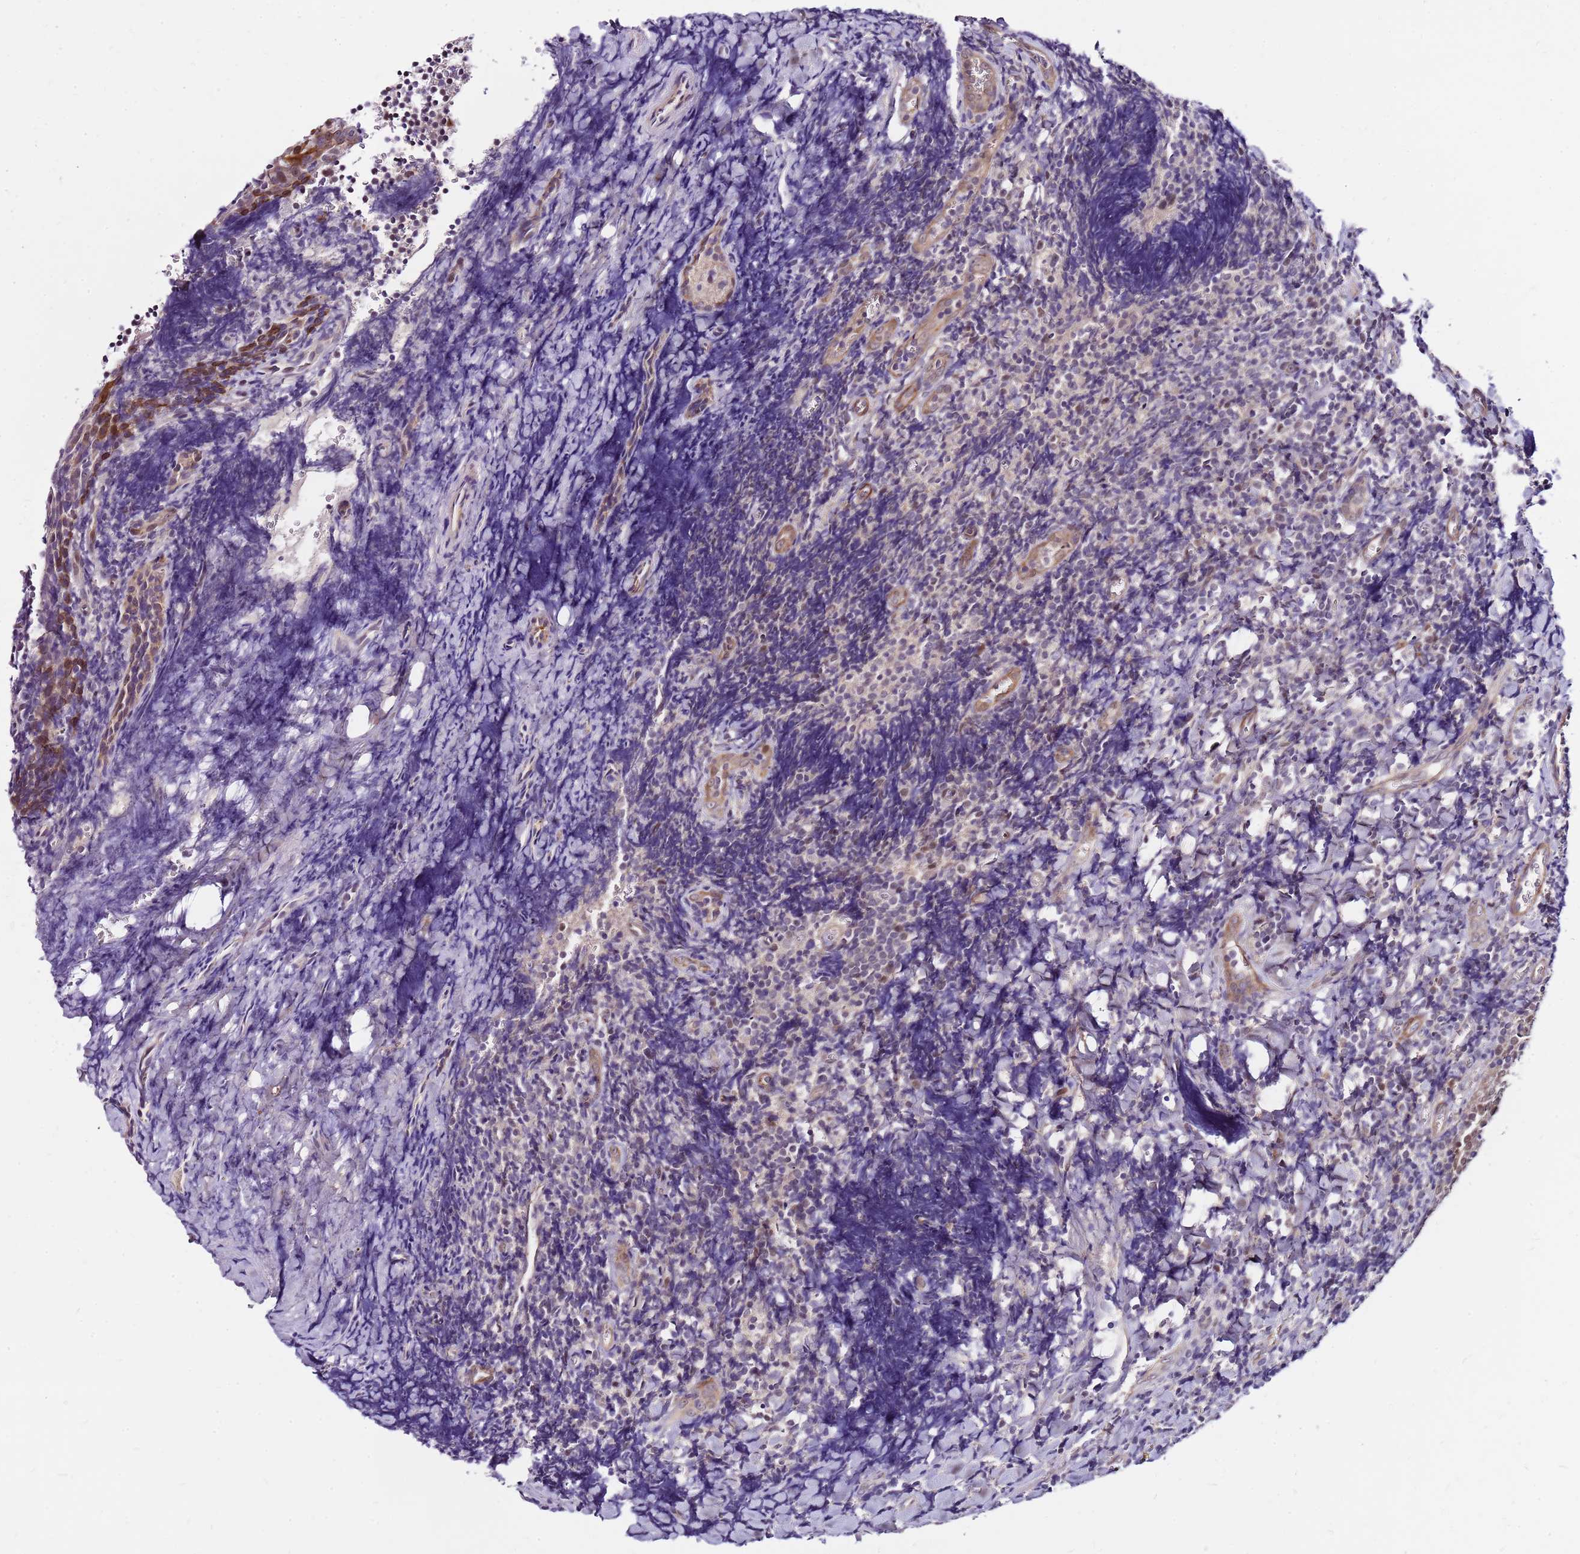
{"staining": {"intensity": "moderate", "quantity": ">75%", "location": "nuclear"}, "tissue": "tonsil", "cell_type": "Germinal center cells", "image_type": "normal", "snomed": [{"axis": "morphology", "description": "Normal tissue, NOS"}, {"axis": "topography", "description": "Tonsil"}], "caption": "Moderate nuclear protein positivity is appreciated in about >75% of germinal center cells in tonsil. Immunohistochemistry stains the protein of interest in brown and the nuclei are stained blue.", "gene": "POLE3", "patient": {"sex": "male", "age": 27}}